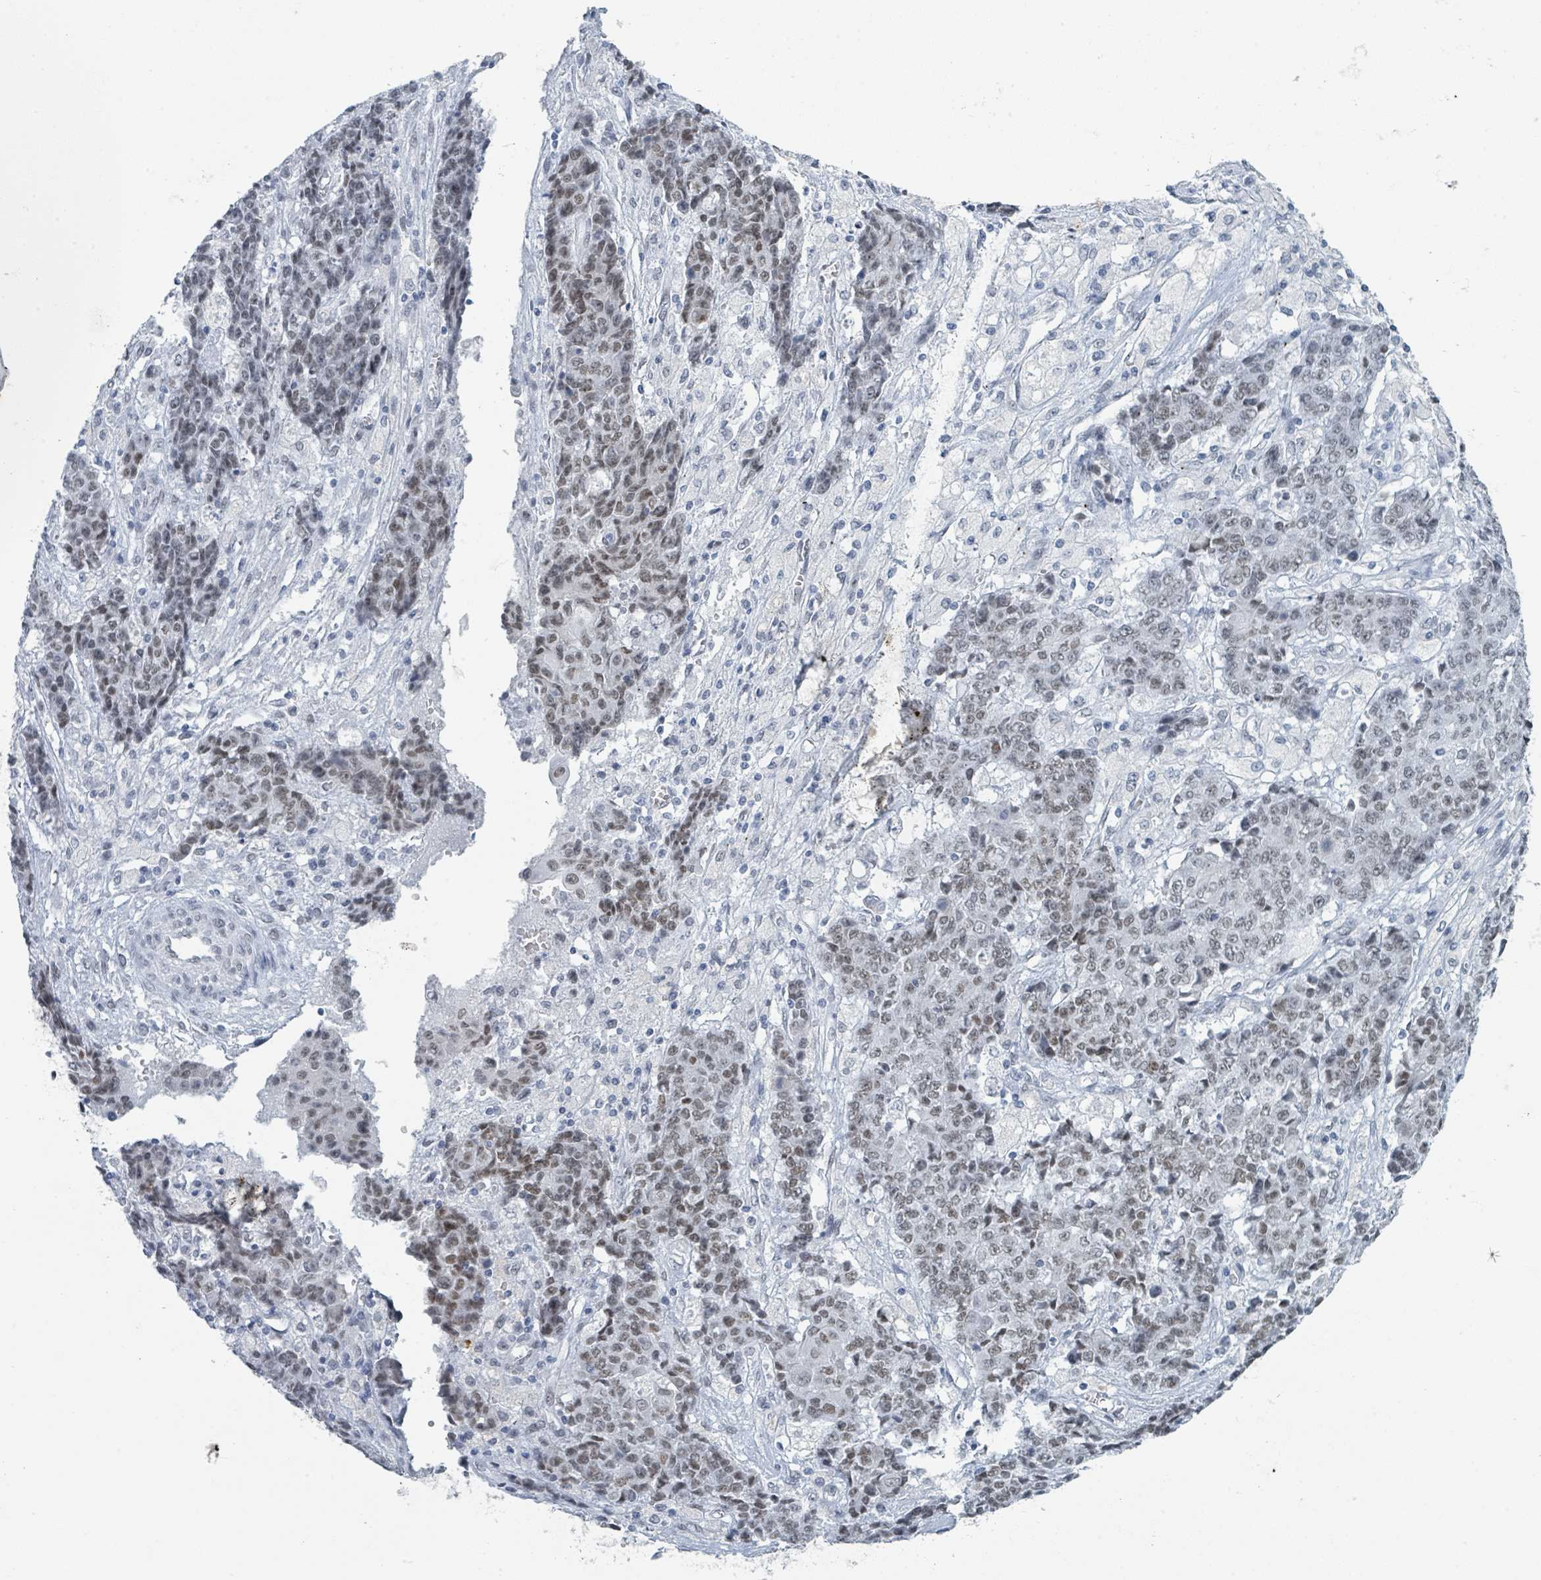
{"staining": {"intensity": "weak", "quantity": "25%-75%", "location": "nuclear"}, "tissue": "ovarian cancer", "cell_type": "Tumor cells", "image_type": "cancer", "snomed": [{"axis": "morphology", "description": "Carcinoma, endometroid"}, {"axis": "topography", "description": "Ovary"}], "caption": "Immunohistochemical staining of human ovarian endometroid carcinoma exhibits low levels of weak nuclear staining in approximately 25%-75% of tumor cells.", "gene": "EHMT2", "patient": {"sex": "female", "age": 42}}